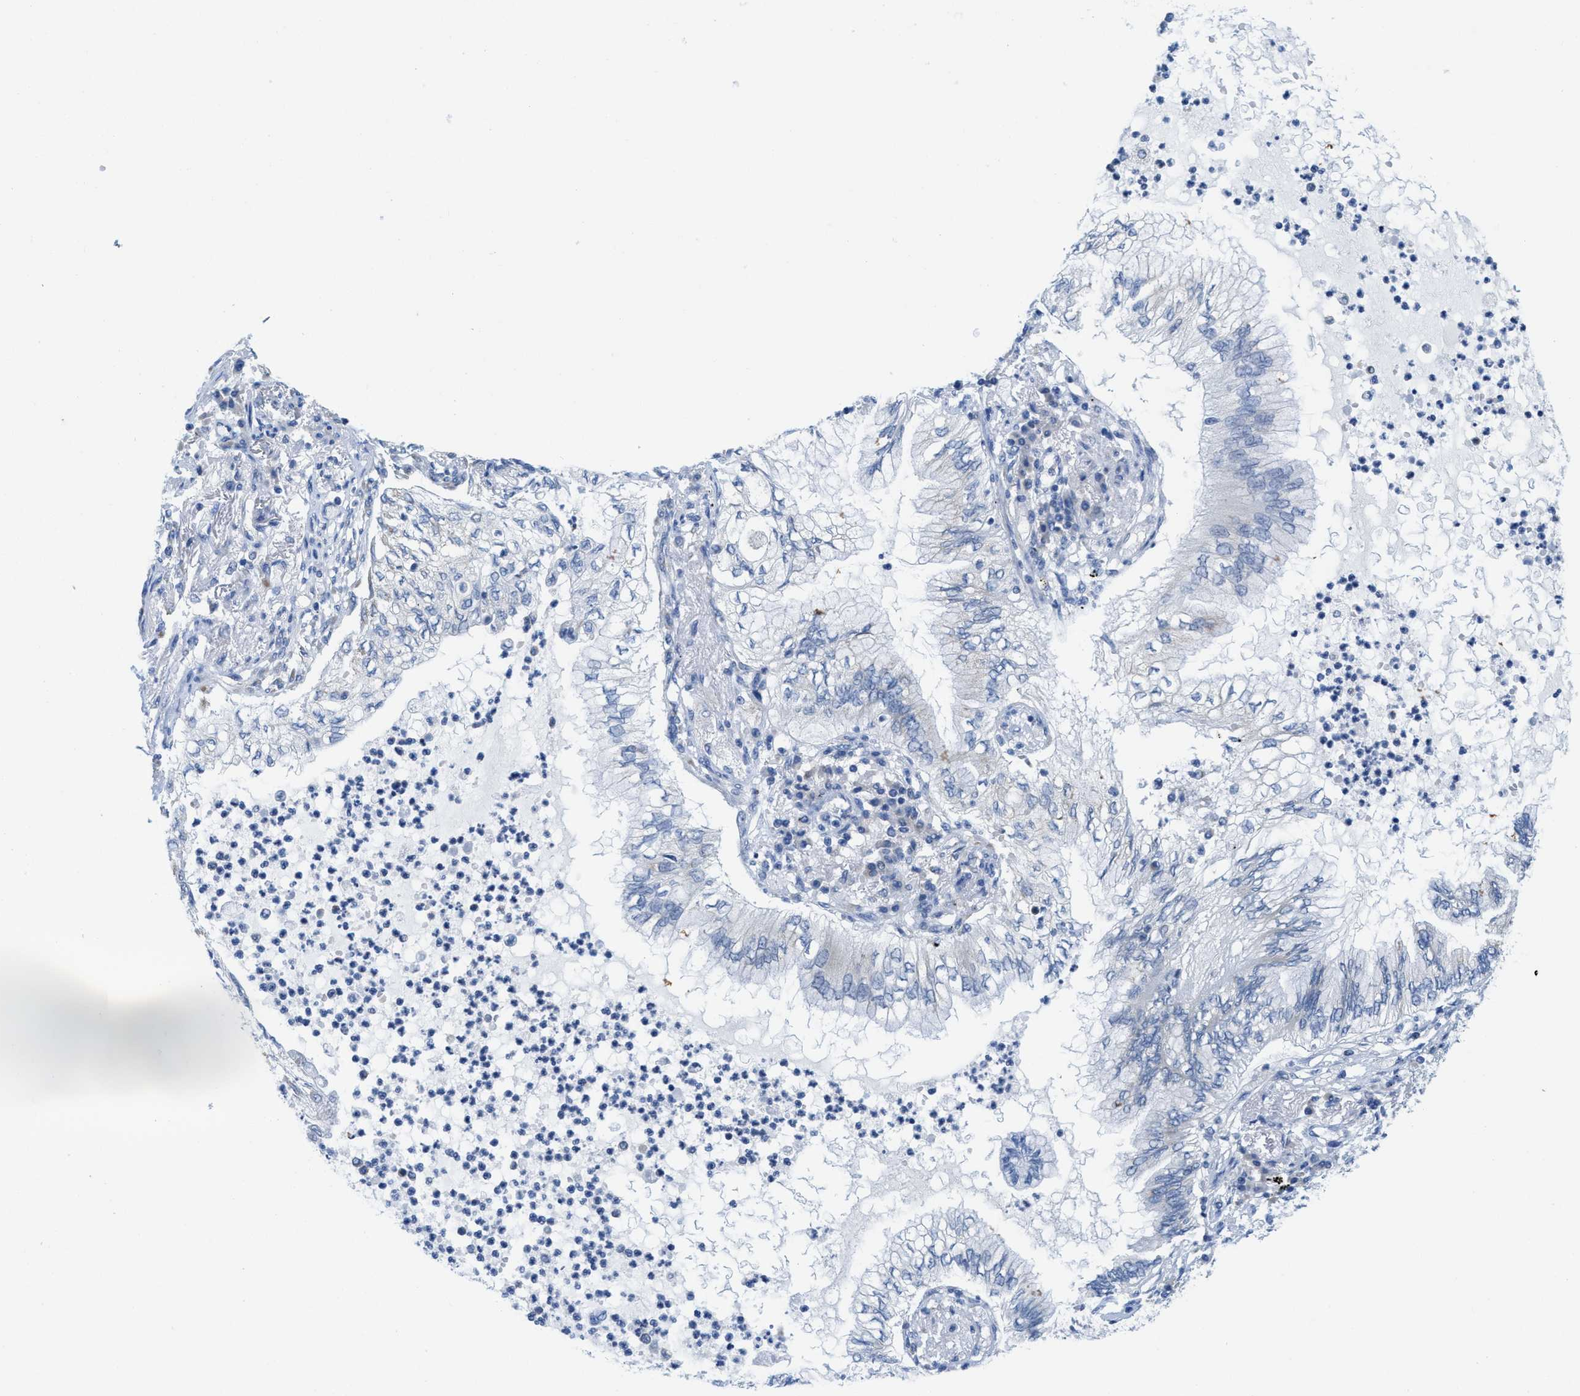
{"staining": {"intensity": "negative", "quantity": "none", "location": "none"}, "tissue": "lung cancer", "cell_type": "Tumor cells", "image_type": "cancer", "snomed": [{"axis": "morphology", "description": "Normal tissue, NOS"}, {"axis": "morphology", "description": "Adenocarcinoma, NOS"}, {"axis": "topography", "description": "Bronchus"}, {"axis": "topography", "description": "Lung"}], "caption": "This image is of lung cancer stained with immunohistochemistry to label a protein in brown with the nuclei are counter-stained blue. There is no staining in tumor cells.", "gene": "PTDSS1", "patient": {"sex": "female", "age": 70}}